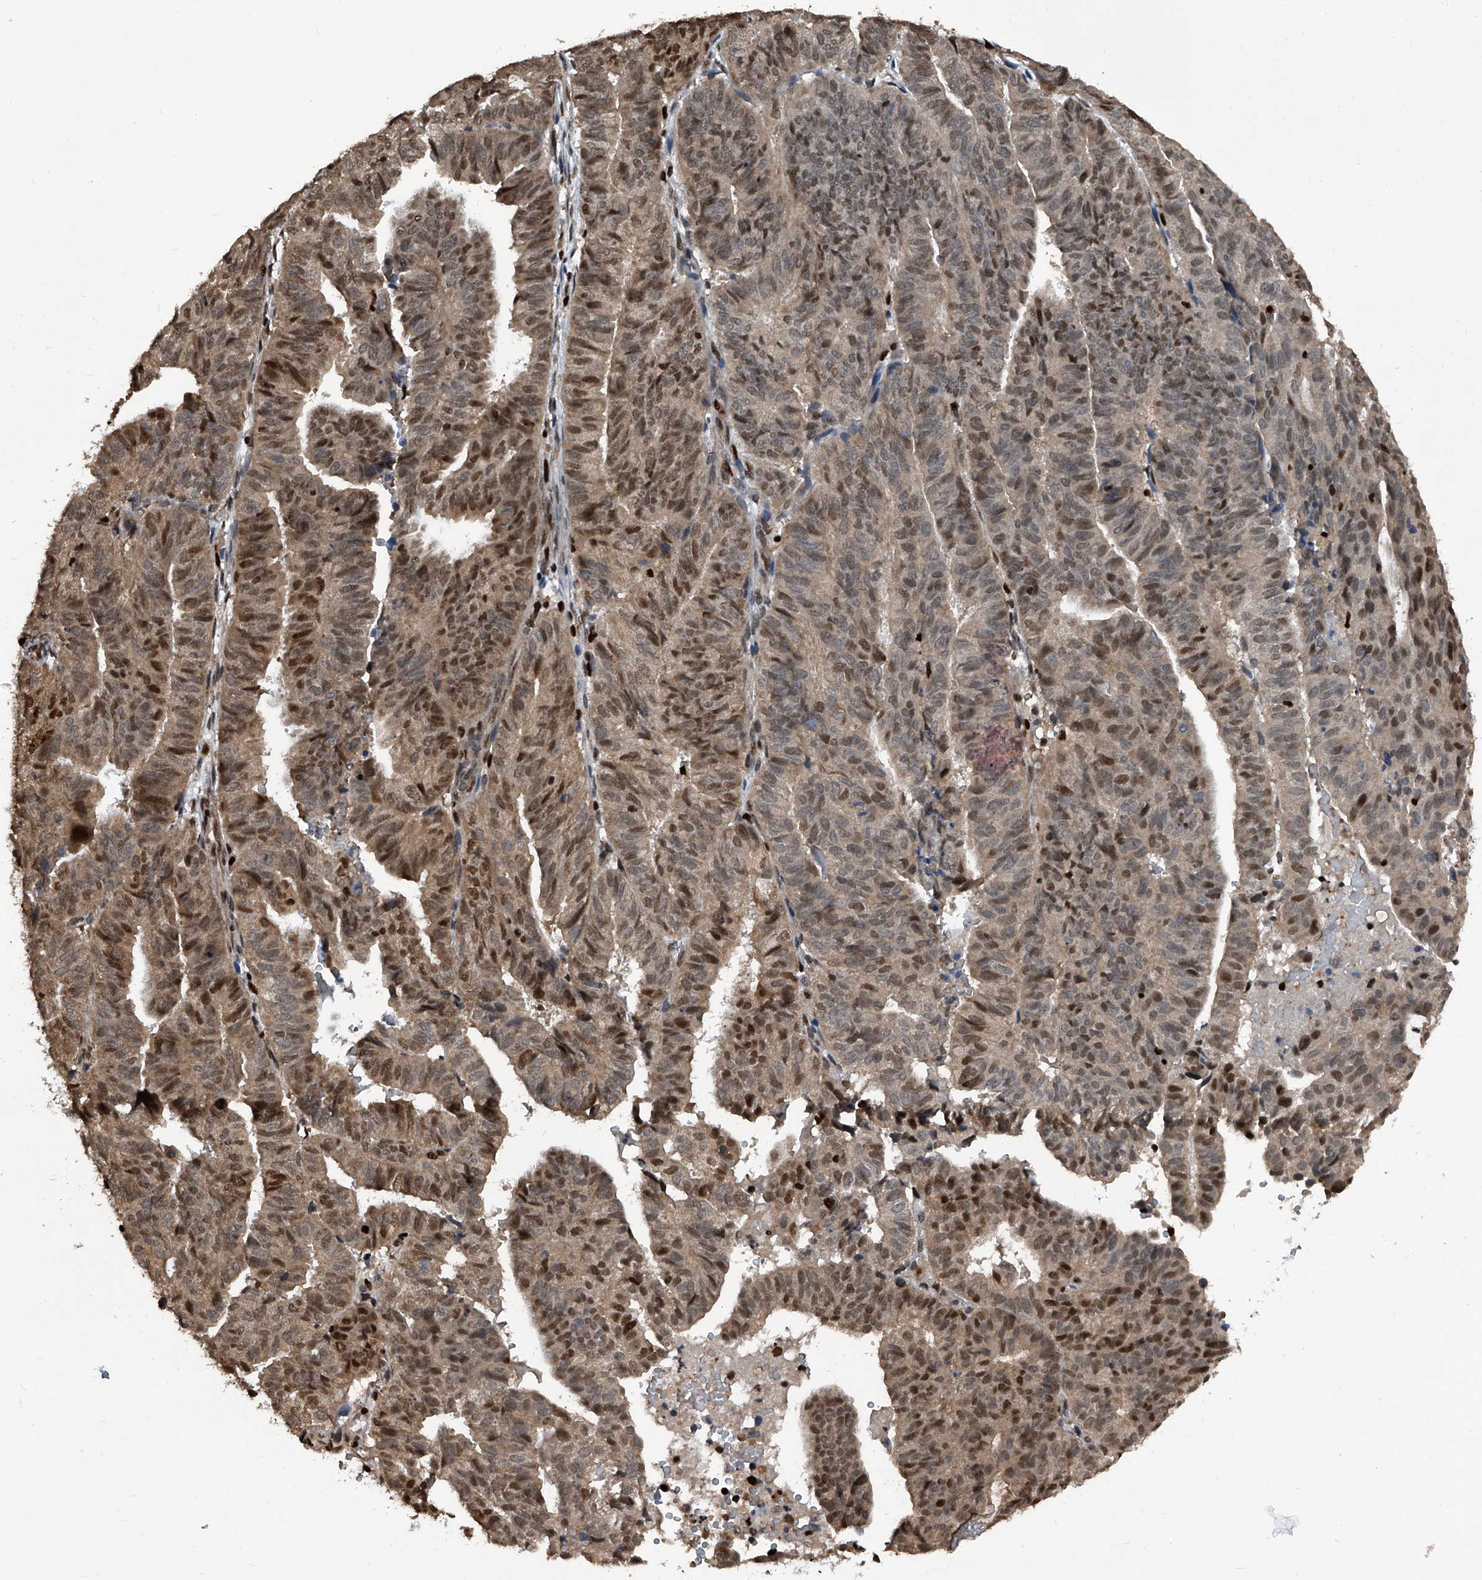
{"staining": {"intensity": "moderate", "quantity": "25%-75%", "location": "nuclear"}, "tissue": "endometrial cancer", "cell_type": "Tumor cells", "image_type": "cancer", "snomed": [{"axis": "morphology", "description": "Adenocarcinoma, NOS"}, {"axis": "topography", "description": "Uterus"}], "caption": "Protein analysis of endometrial adenocarcinoma tissue demonstrates moderate nuclear expression in about 25%-75% of tumor cells.", "gene": "FKBP5", "patient": {"sex": "female", "age": 77}}